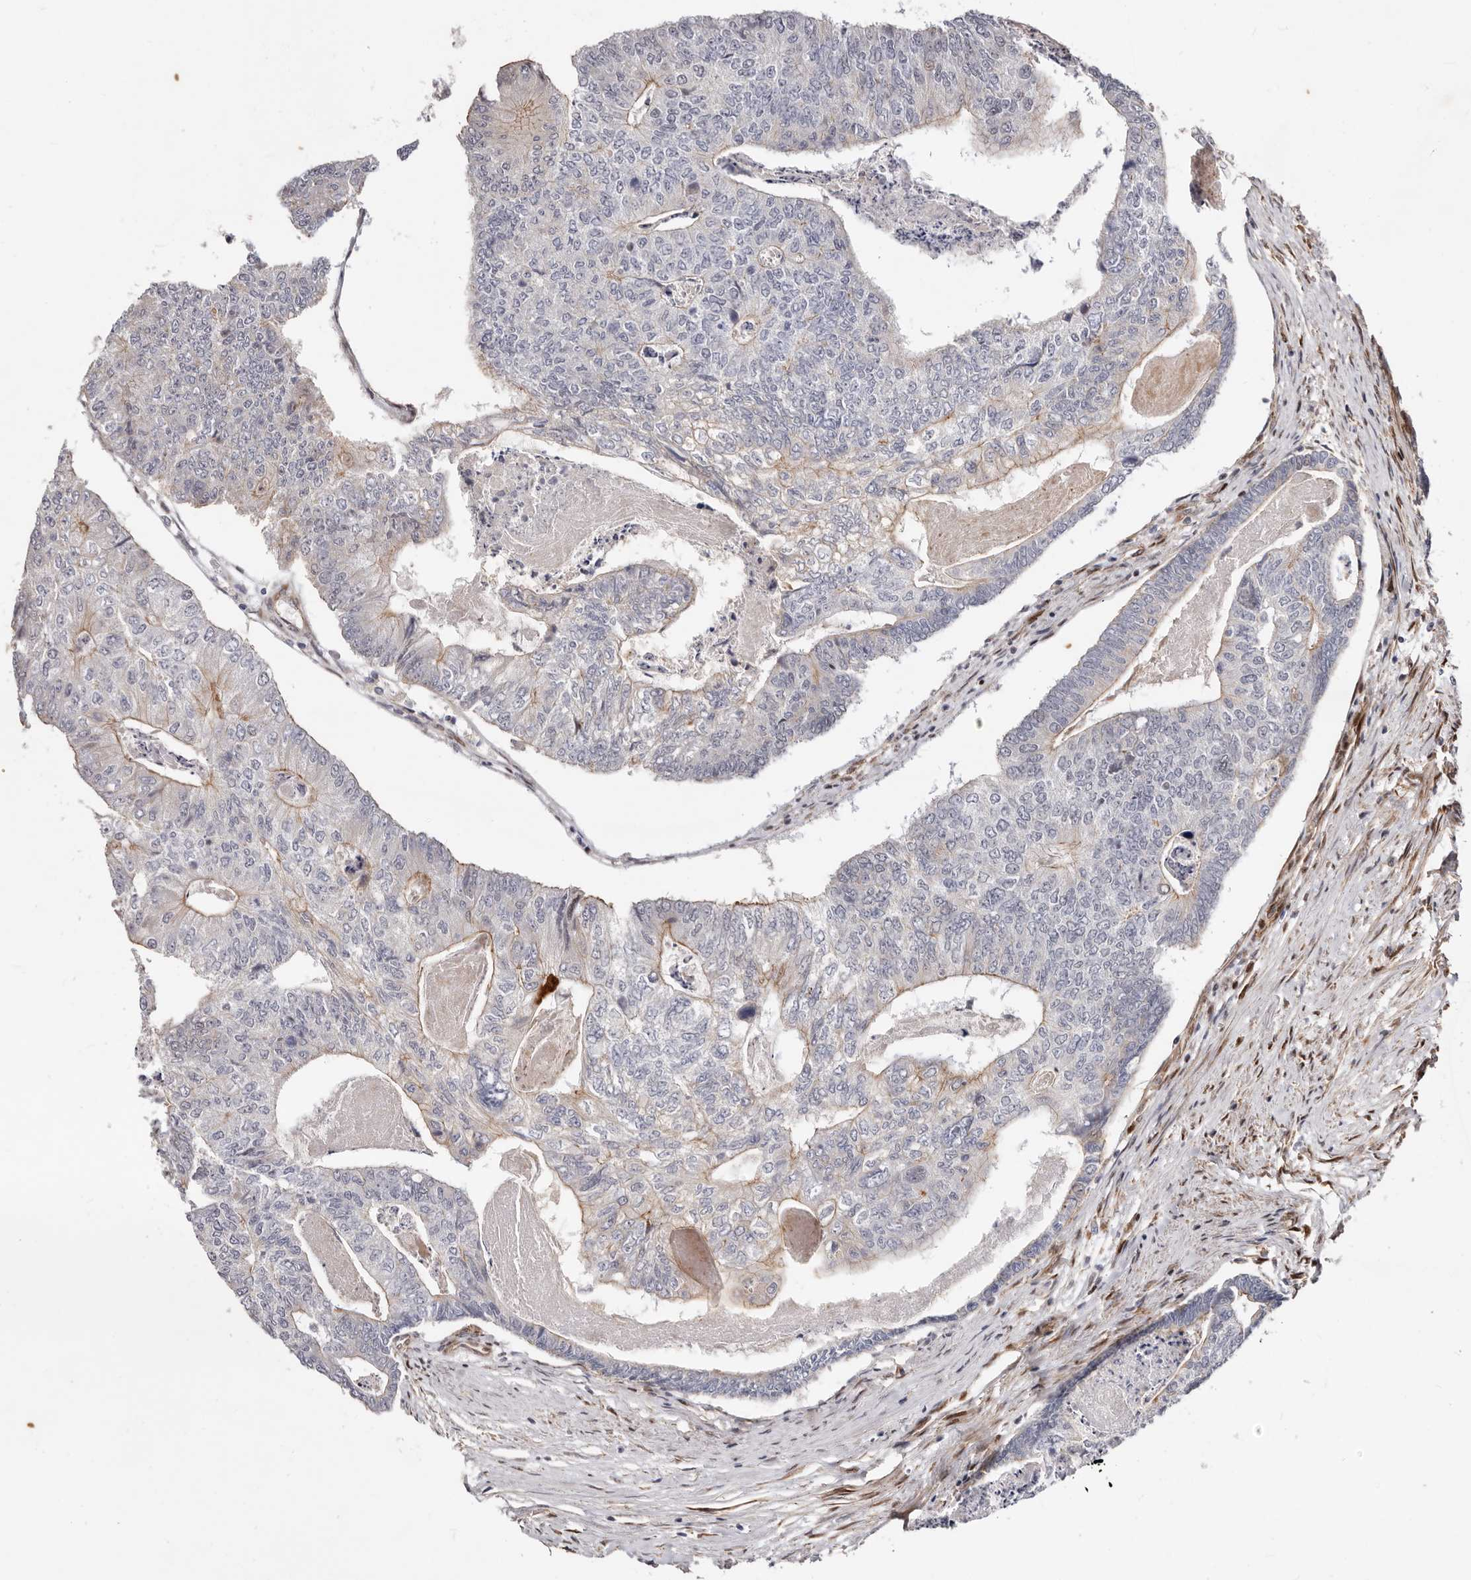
{"staining": {"intensity": "weak", "quantity": ">75%", "location": "cytoplasmic/membranous"}, "tissue": "colorectal cancer", "cell_type": "Tumor cells", "image_type": "cancer", "snomed": [{"axis": "morphology", "description": "Adenocarcinoma, NOS"}, {"axis": "topography", "description": "Colon"}], "caption": "IHC of human adenocarcinoma (colorectal) shows low levels of weak cytoplasmic/membranous expression in approximately >75% of tumor cells.", "gene": "EPHX3", "patient": {"sex": "female", "age": 67}}